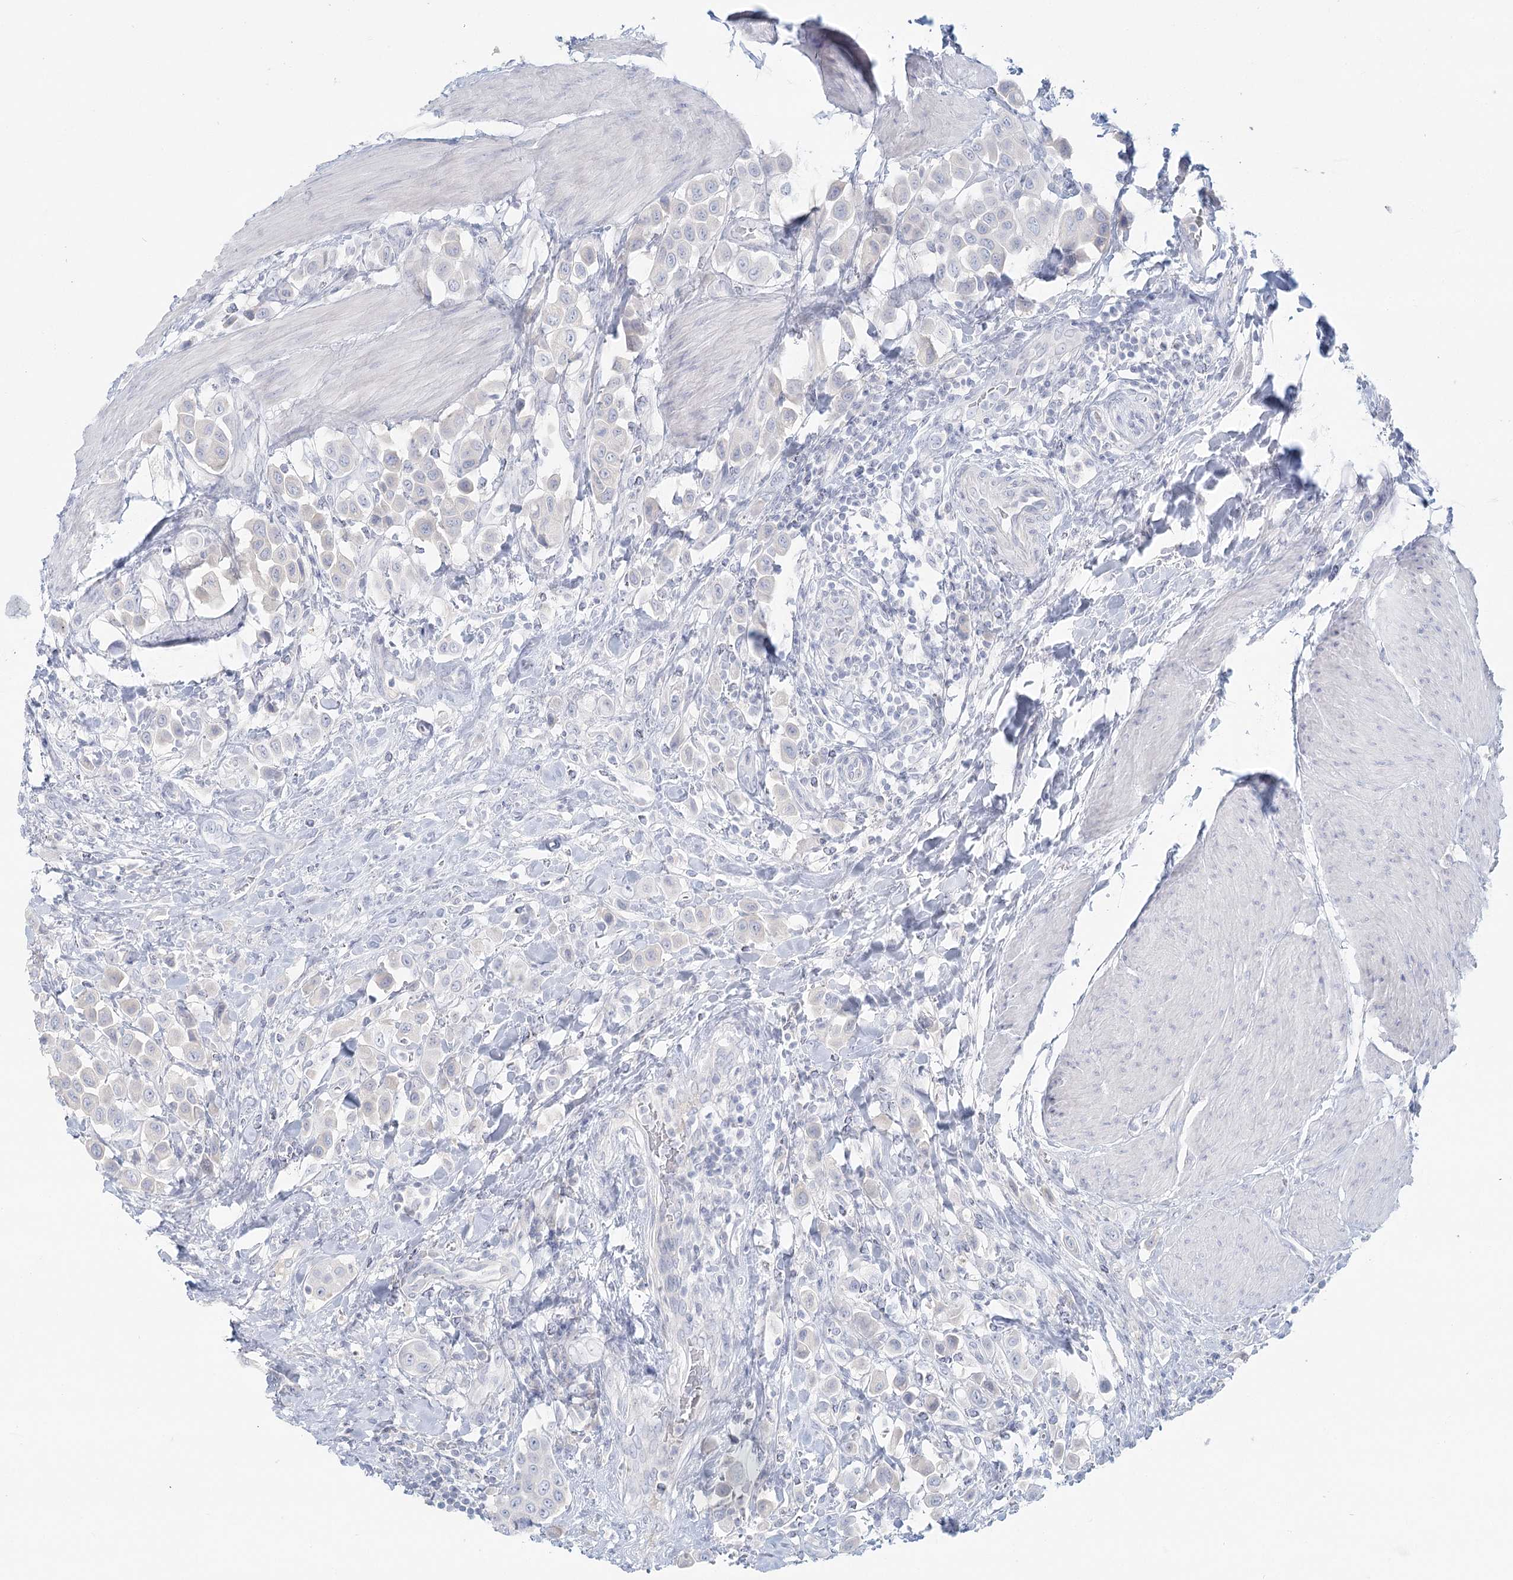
{"staining": {"intensity": "negative", "quantity": "none", "location": "none"}, "tissue": "urothelial cancer", "cell_type": "Tumor cells", "image_type": "cancer", "snomed": [{"axis": "morphology", "description": "Urothelial carcinoma, High grade"}, {"axis": "topography", "description": "Urinary bladder"}], "caption": "A histopathology image of urothelial carcinoma (high-grade) stained for a protein demonstrates no brown staining in tumor cells.", "gene": "DMGDH", "patient": {"sex": "male", "age": 50}}